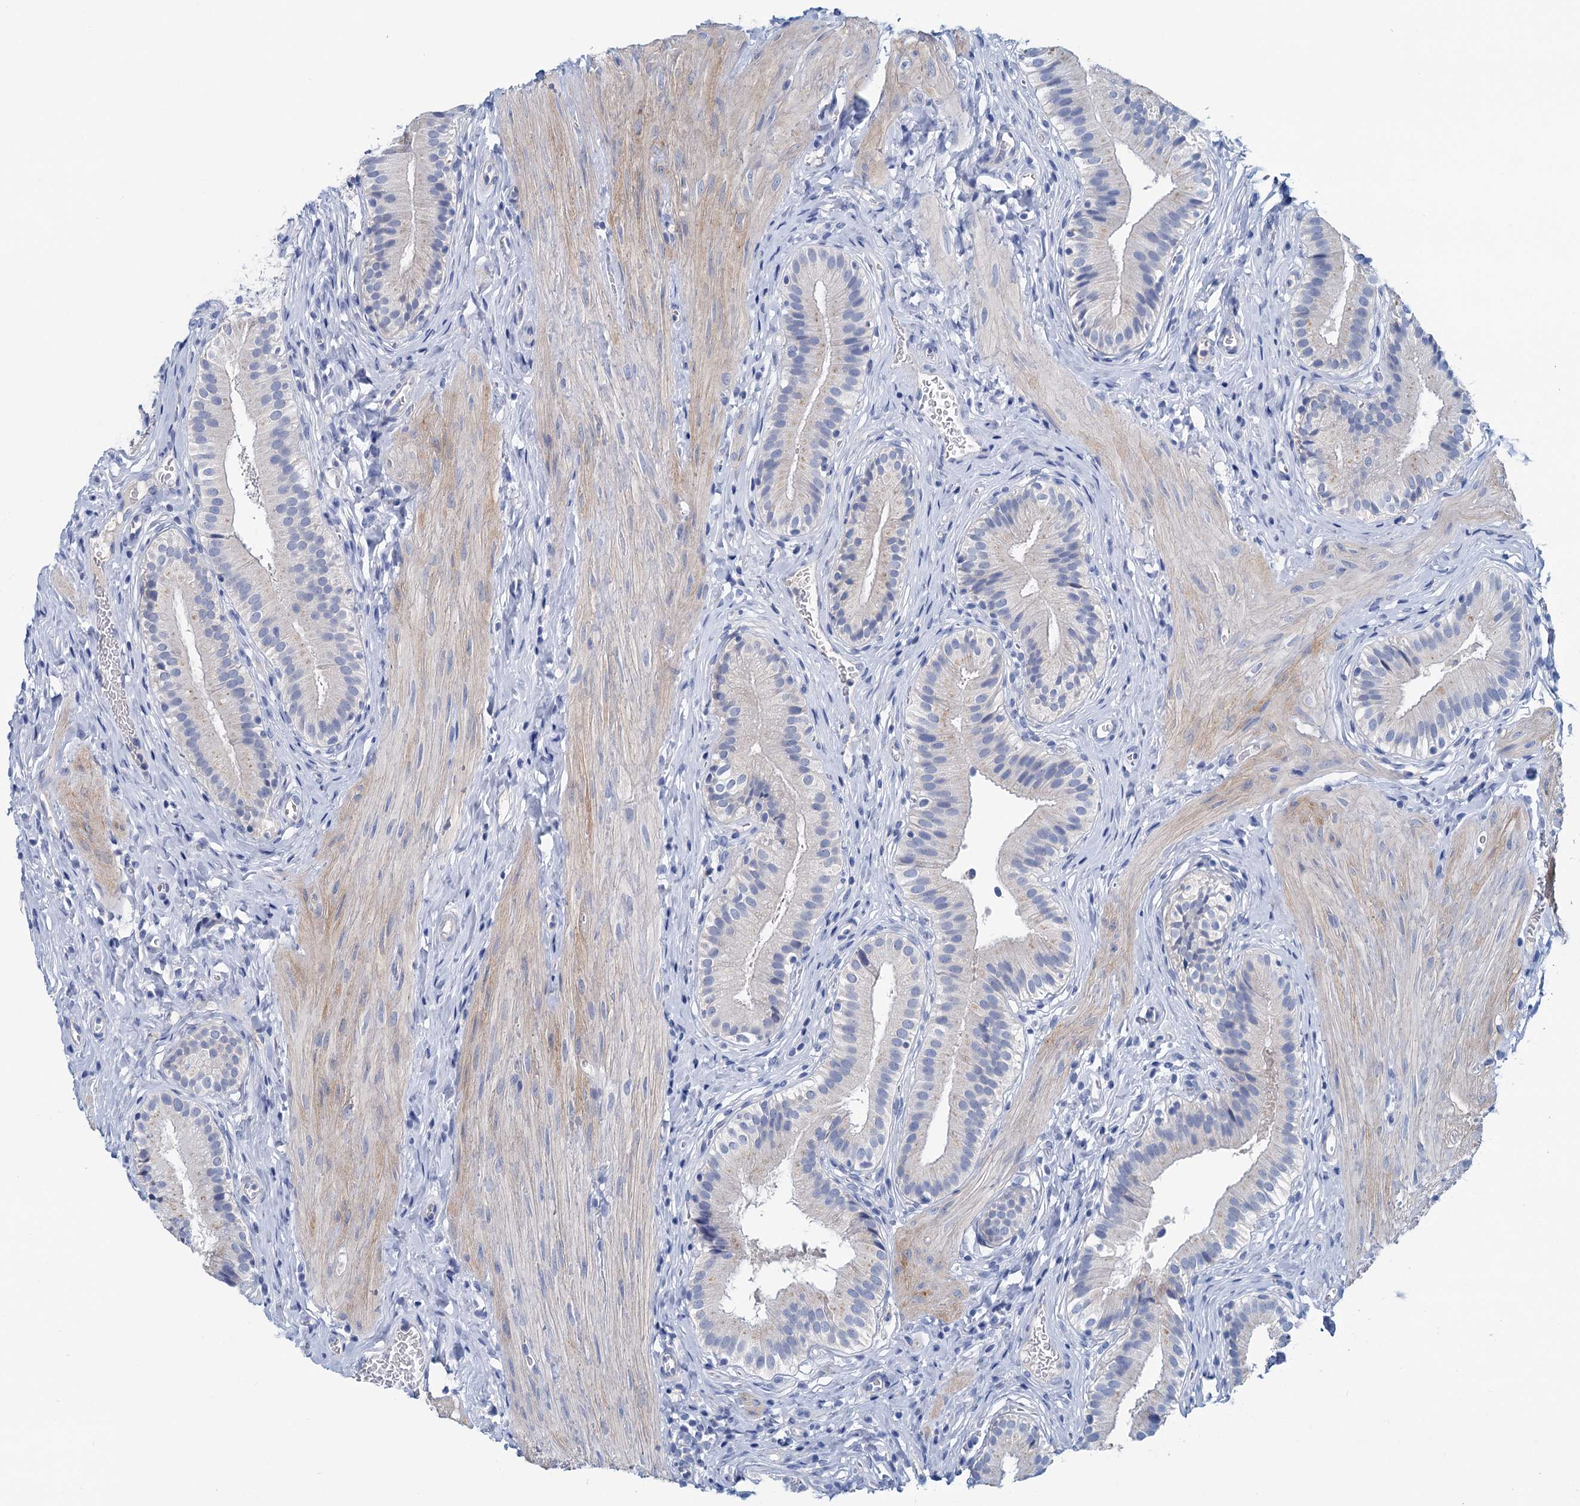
{"staining": {"intensity": "negative", "quantity": "none", "location": "none"}, "tissue": "gallbladder", "cell_type": "Glandular cells", "image_type": "normal", "snomed": [{"axis": "morphology", "description": "Normal tissue, NOS"}, {"axis": "topography", "description": "Gallbladder"}], "caption": "DAB (3,3'-diaminobenzidine) immunohistochemical staining of benign gallbladder demonstrates no significant expression in glandular cells.", "gene": "MYOZ3", "patient": {"sex": "female", "age": 47}}